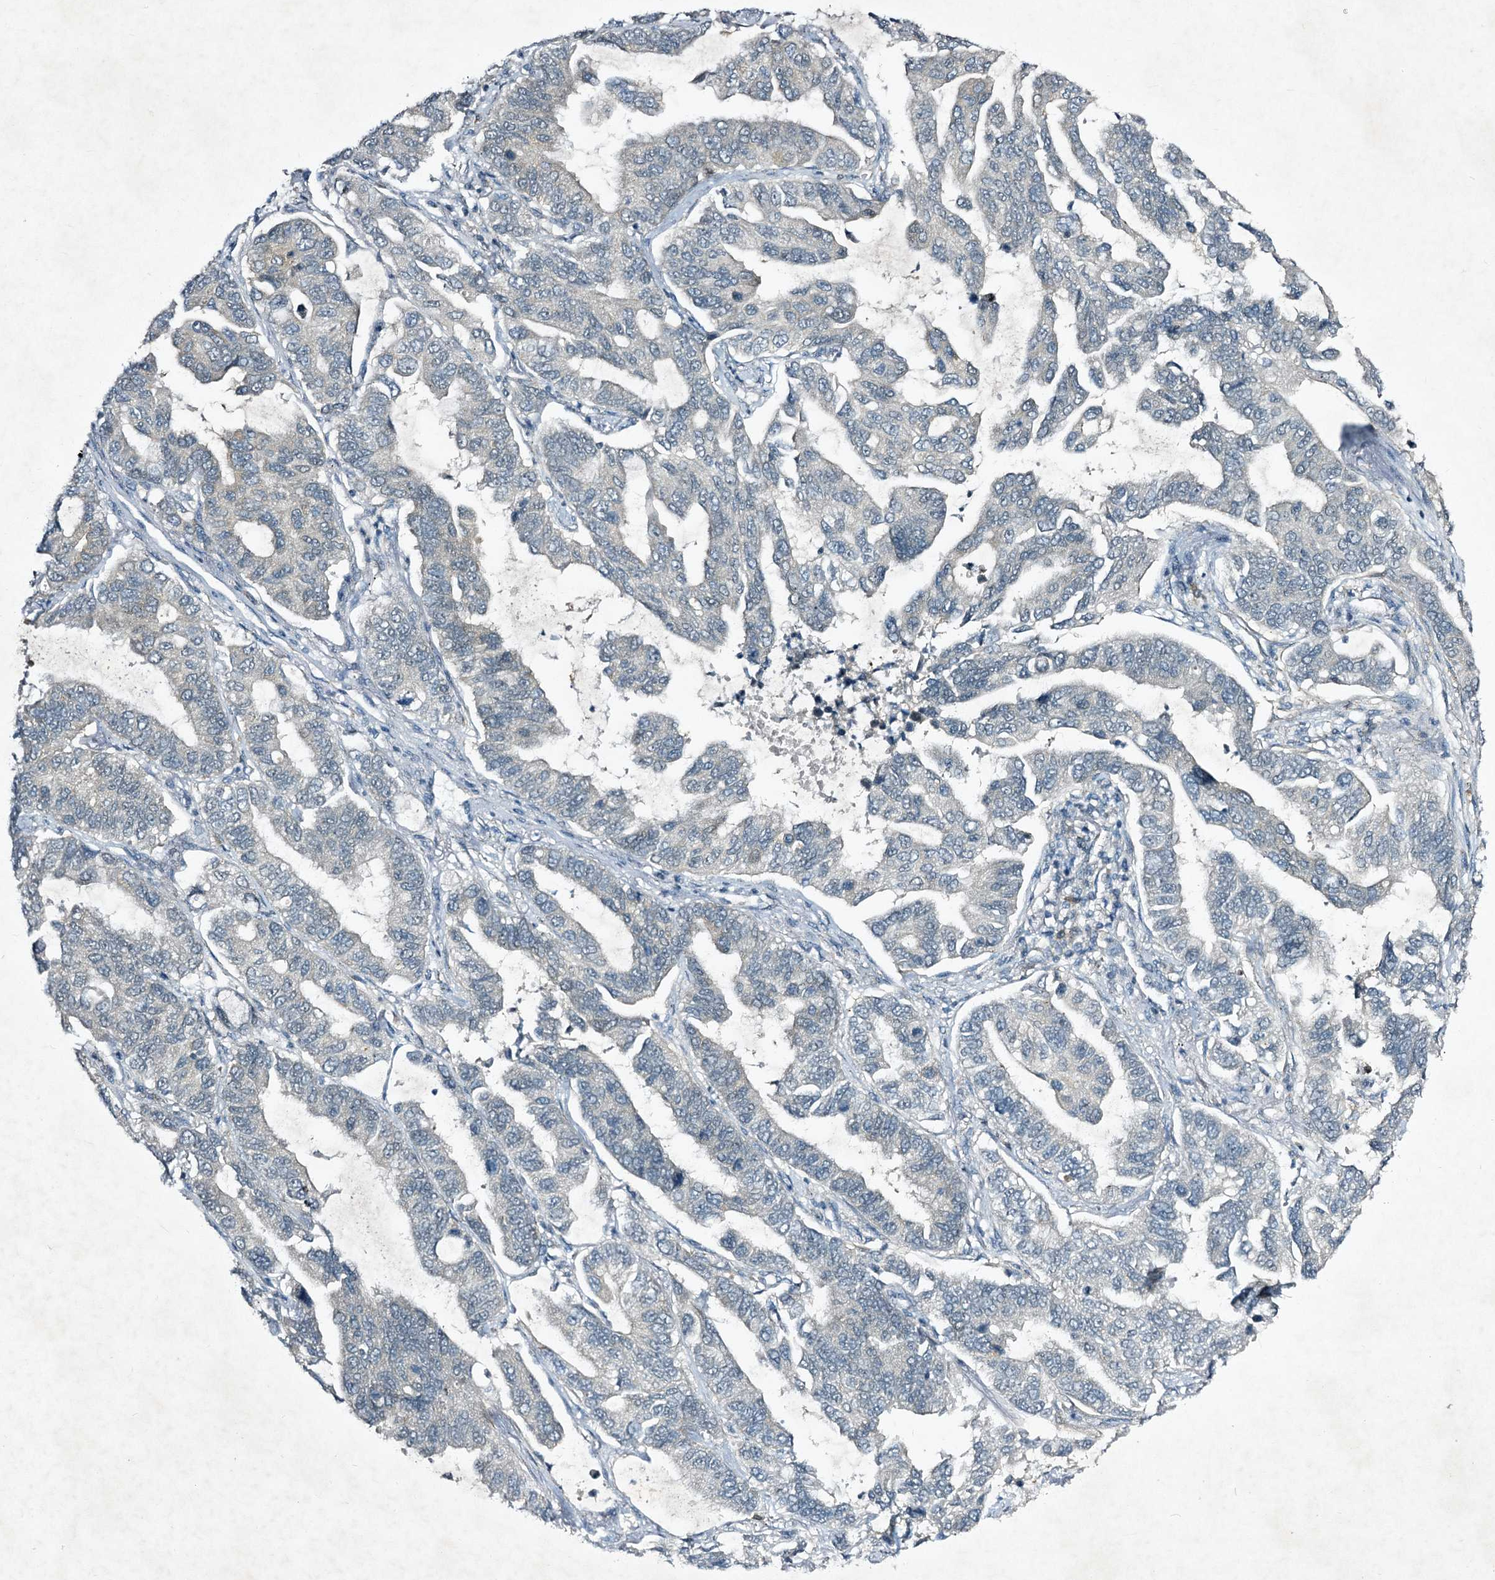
{"staining": {"intensity": "negative", "quantity": "none", "location": "none"}, "tissue": "lung cancer", "cell_type": "Tumor cells", "image_type": "cancer", "snomed": [{"axis": "morphology", "description": "Adenocarcinoma, NOS"}, {"axis": "topography", "description": "Lung"}], "caption": "High magnification brightfield microscopy of adenocarcinoma (lung) stained with DAB (brown) and counterstained with hematoxylin (blue): tumor cells show no significant positivity.", "gene": "STAP1", "patient": {"sex": "male", "age": 64}}